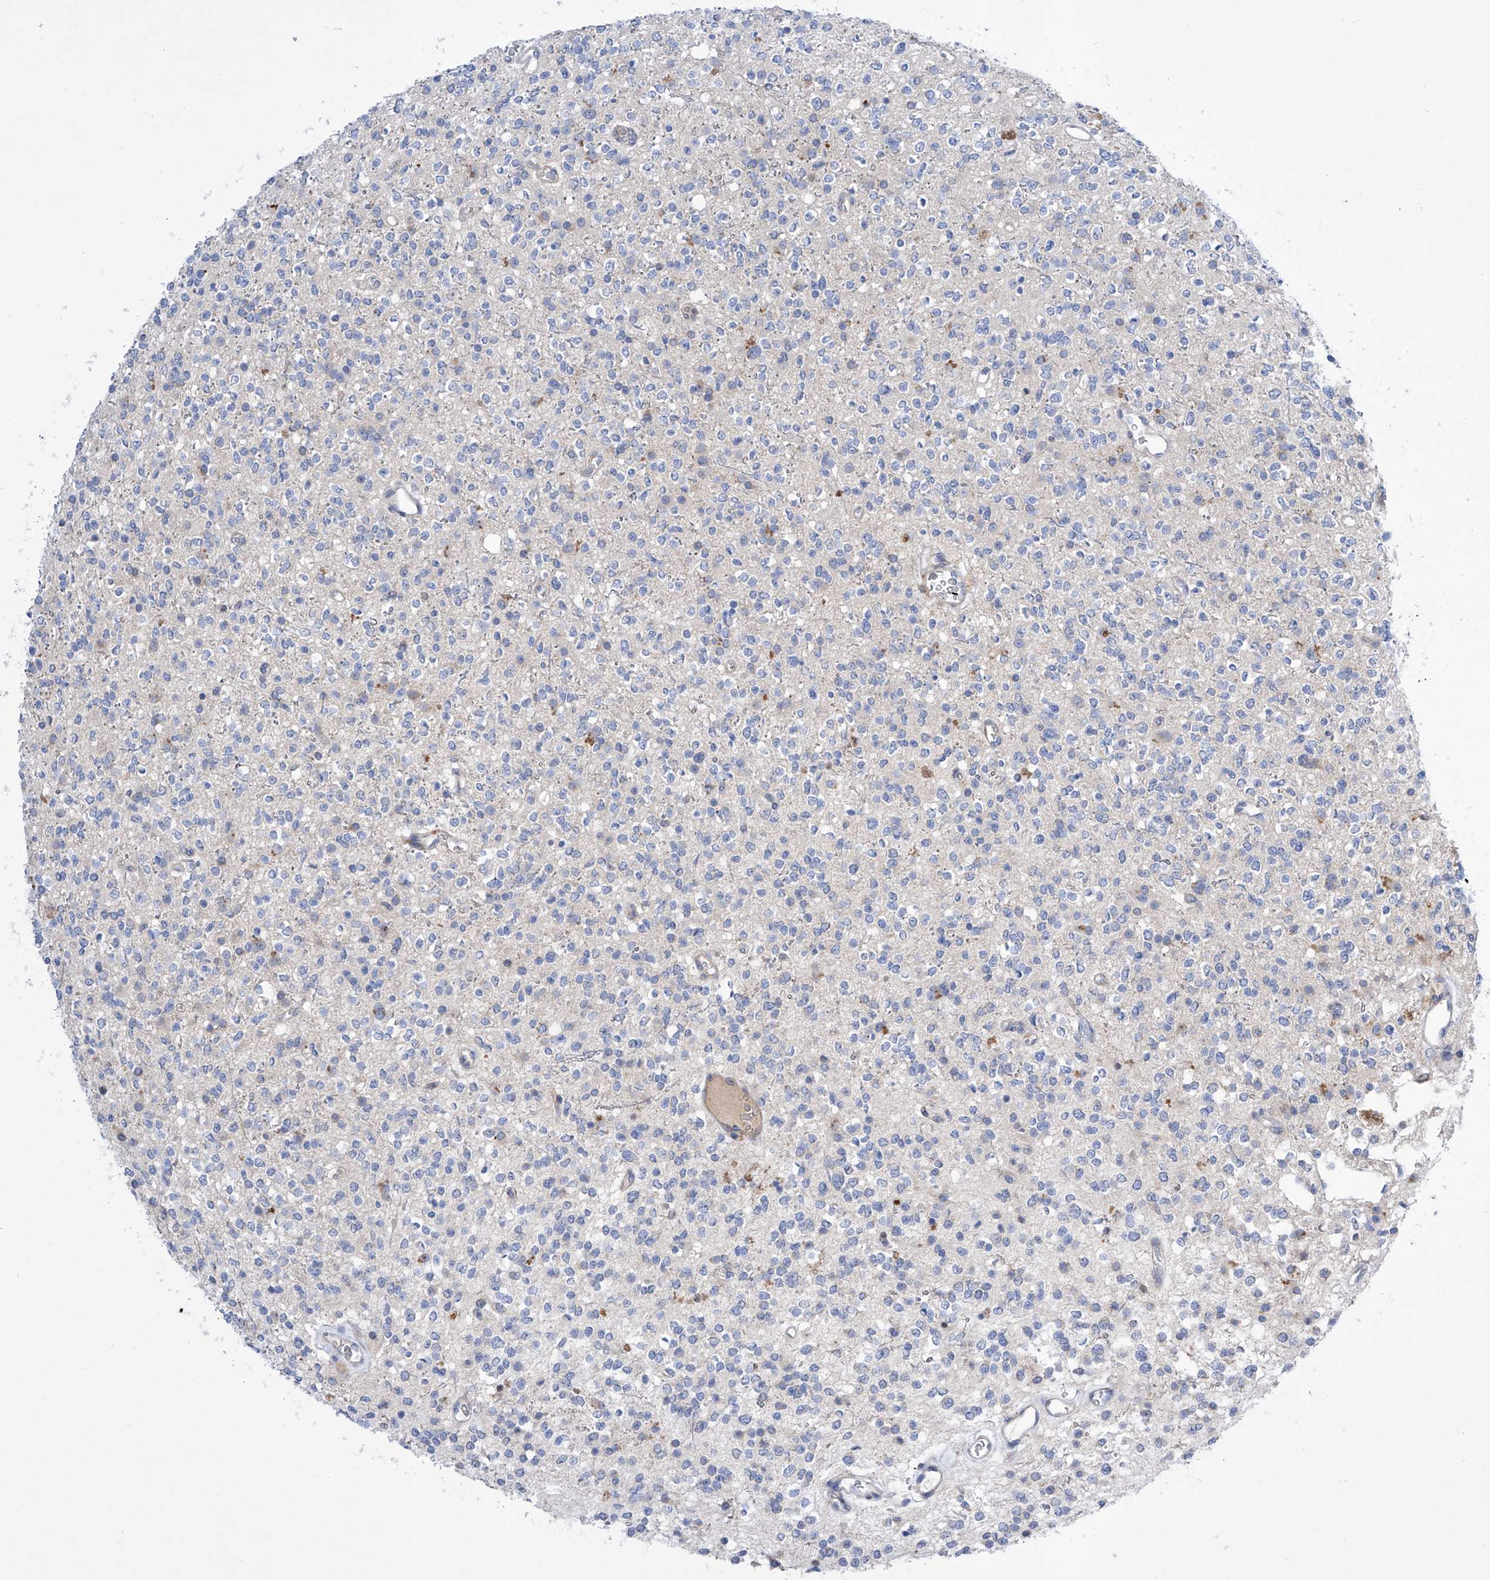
{"staining": {"intensity": "negative", "quantity": "none", "location": "none"}, "tissue": "glioma", "cell_type": "Tumor cells", "image_type": "cancer", "snomed": [{"axis": "morphology", "description": "Glioma, malignant, High grade"}, {"axis": "topography", "description": "Brain"}], "caption": "This is an immunohistochemistry image of high-grade glioma (malignant). There is no positivity in tumor cells.", "gene": "SRBD1", "patient": {"sex": "male", "age": 34}}